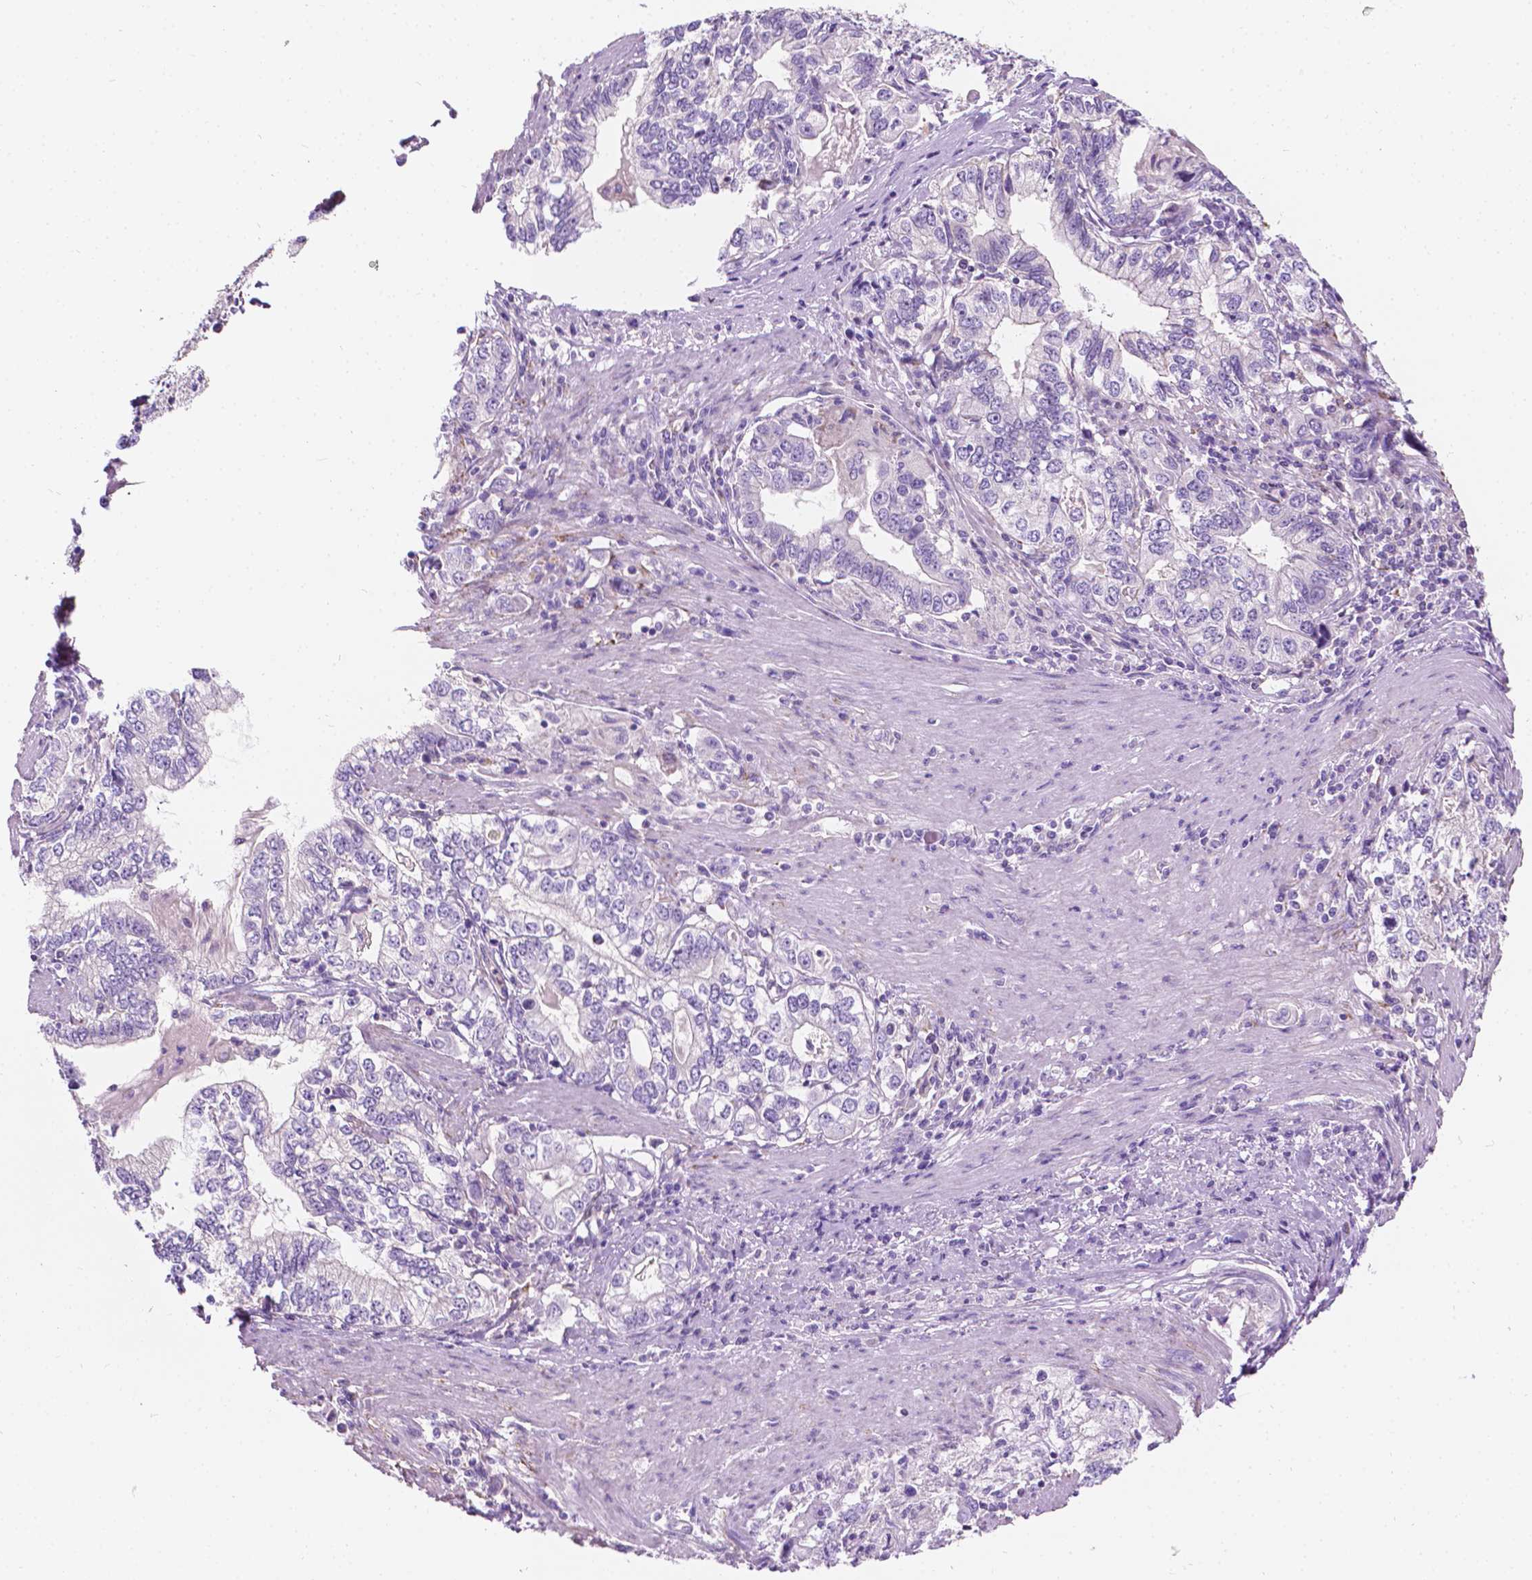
{"staining": {"intensity": "negative", "quantity": "none", "location": "none"}, "tissue": "stomach cancer", "cell_type": "Tumor cells", "image_type": "cancer", "snomed": [{"axis": "morphology", "description": "Adenocarcinoma, NOS"}, {"axis": "topography", "description": "Stomach, lower"}], "caption": "DAB immunohistochemical staining of human adenocarcinoma (stomach) demonstrates no significant expression in tumor cells.", "gene": "NOS1AP", "patient": {"sex": "female", "age": 72}}